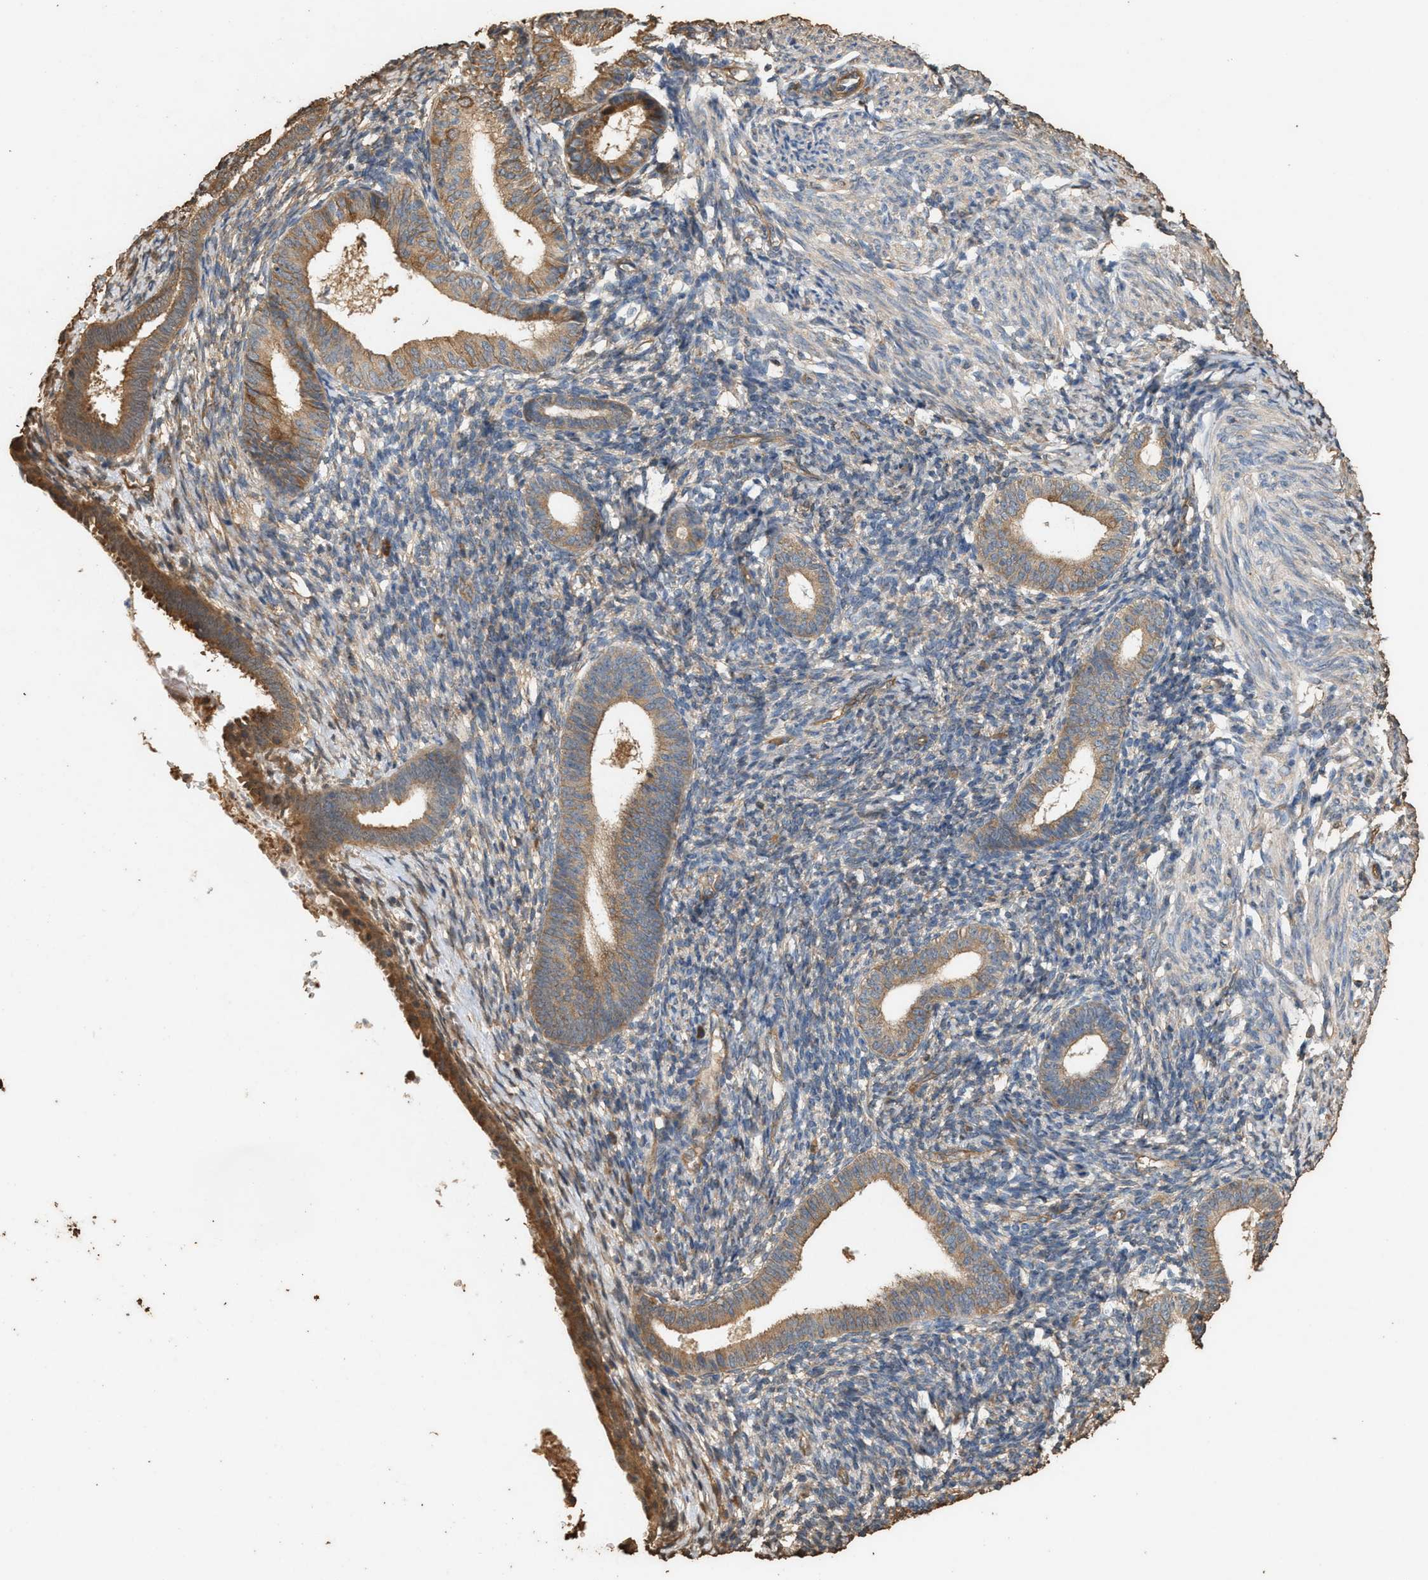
{"staining": {"intensity": "weak", "quantity": "25%-75%", "location": "cytoplasmic/membranous"}, "tissue": "endometrium", "cell_type": "Cells in endometrial stroma", "image_type": "normal", "snomed": [{"axis": "morphology", "description": "Normal tissue, NOS"}, {"axis": "morphology", "description": "Adenocarcinoma, NOS"}, {"axis": "topography", "description": "Endometrium"}], "caption": "Protein analysis of unremarkable endometrium displays weak cytoplasmic/membranous expression in about 25%-75% of cells in endometrial stroma.", "gene": "DCAF7", "patient": {"sex": "female", "age": 57}}